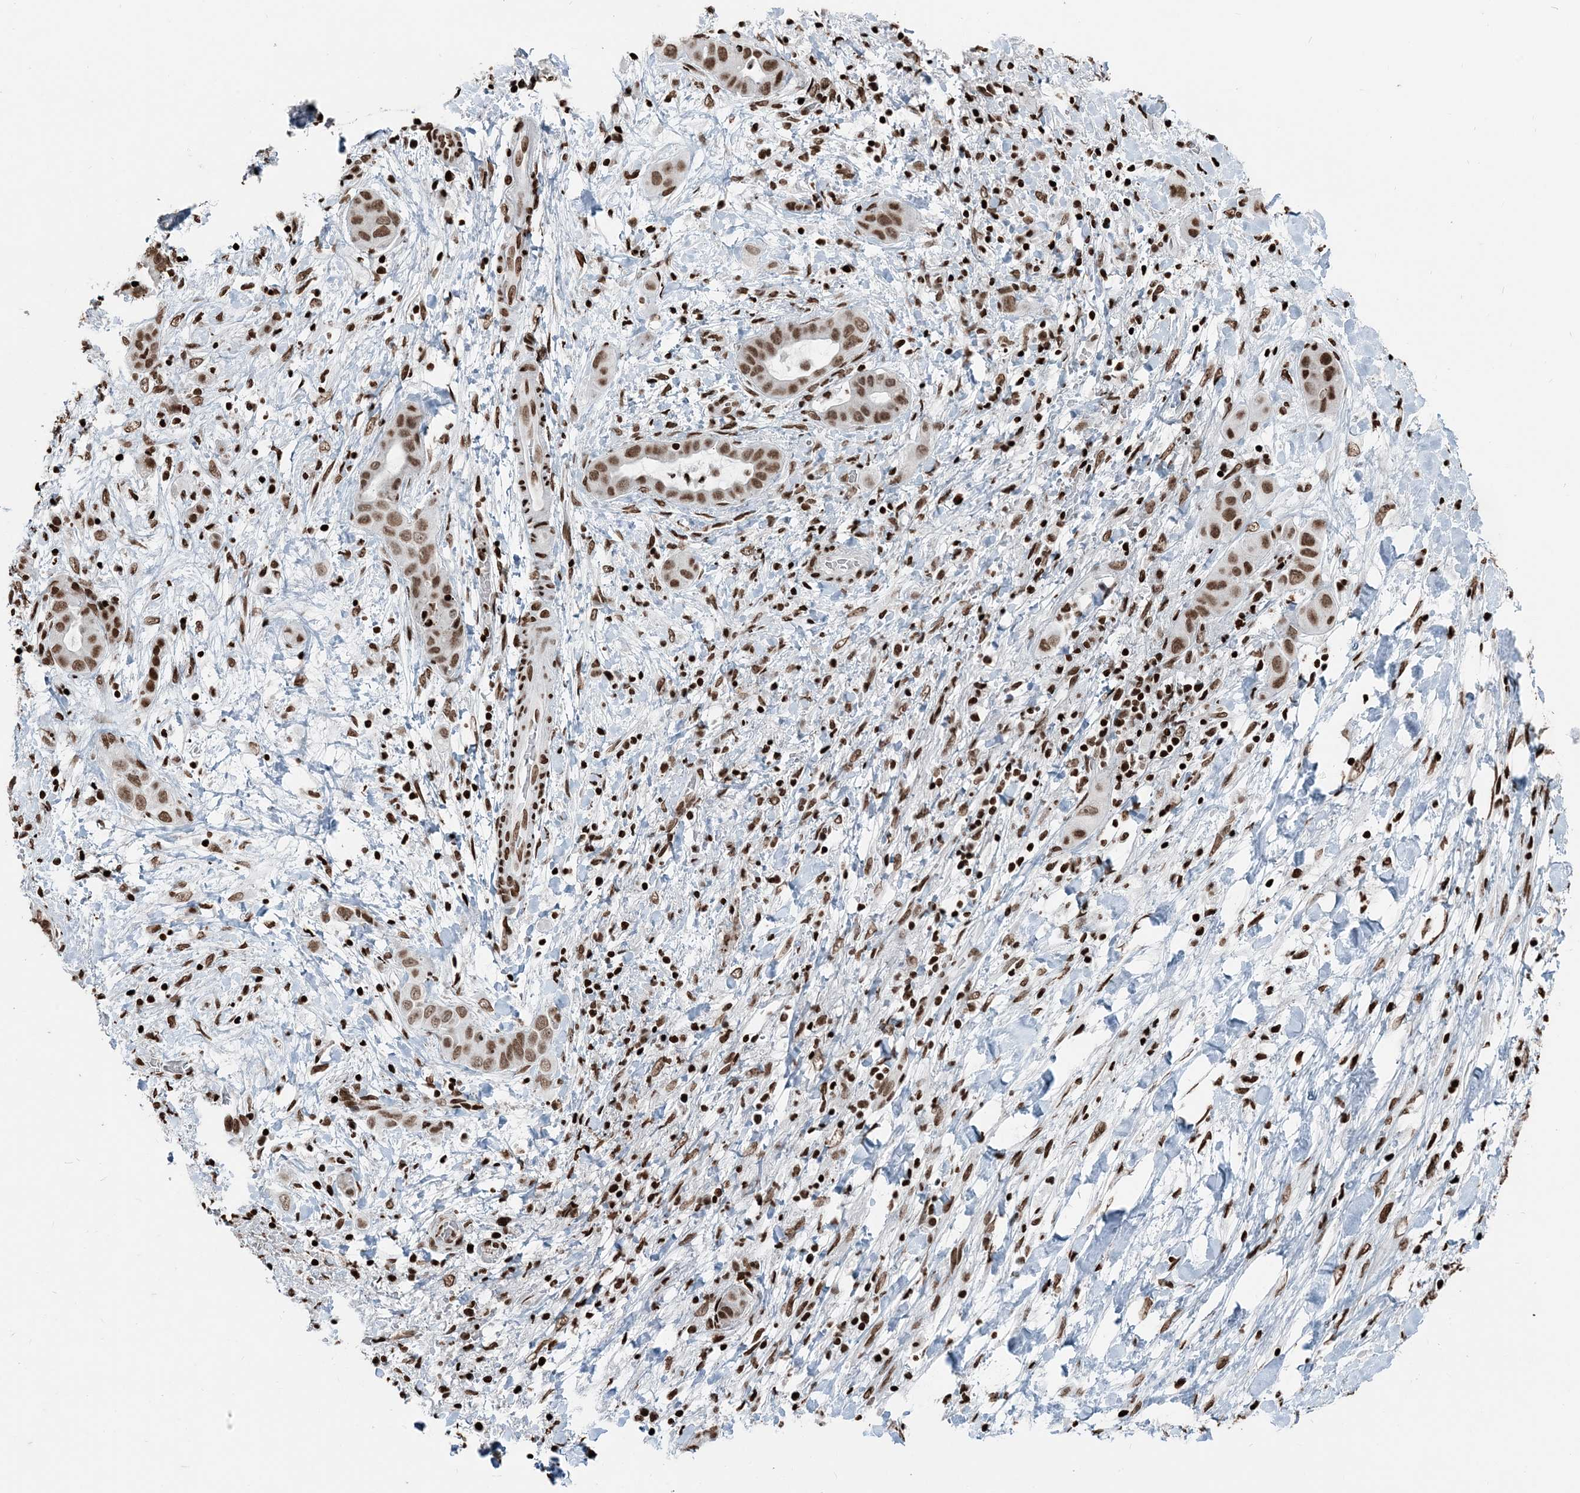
{"staining": {"intensity": "moderate", "quantity": ">75%", "location": "nuclear"}, "tissue": "liver cancer", "cell_type": "Tumor cells", "image_type": "cancer", "snomed": [{"axis": "morphology", "description": "Cholangiocarcinoma"}, {"axis": "topography", "description": "Liver"}], "caption": "A micrograph of human liver cholangiocarcinoma stained for a protein reveals moderate nuclear brown staining in tumor cells.", "gene": "H3-3B", "patient": {"sex": "female", "age": 52}}